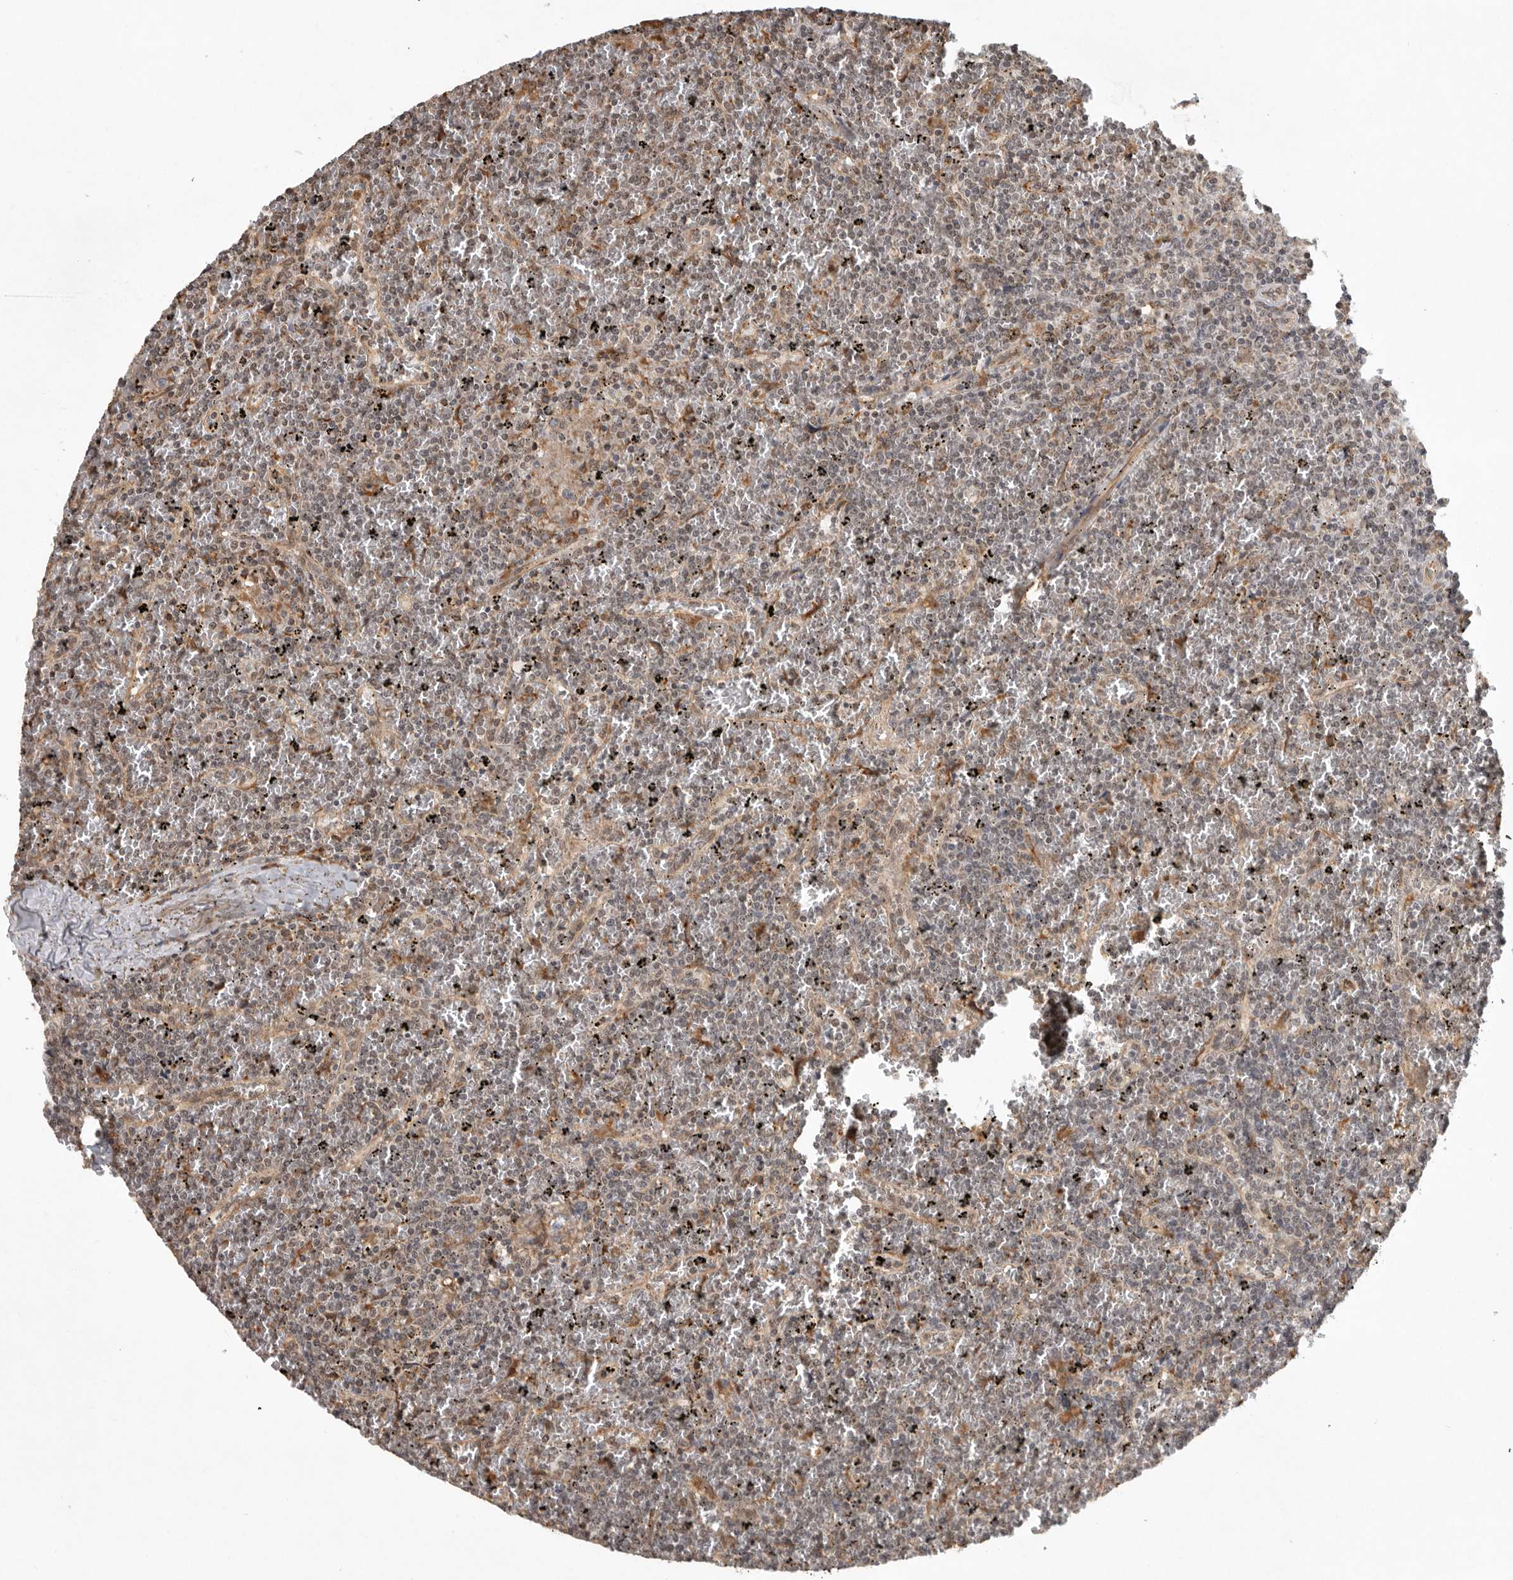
{"staining": {"intensity": "weak", "quantity": "<25%", "location": "nuclear"}, "tissue": "lymphoma", "cell_type": "Tumor cells", "image_type": "cancer", "snomed": [{"axis": "morphology", "description": "Malignant lymphoma, non-Hodgkin's type, Low grade"}, {"axis": "topography", "description": "Spleen"}], "caption": "Immunohistochemistry (IHC) of lymphoma reveals no expression in tumor cells.", "gene": "ZNF83", "patient": {"sex": "female", "age": 19}}